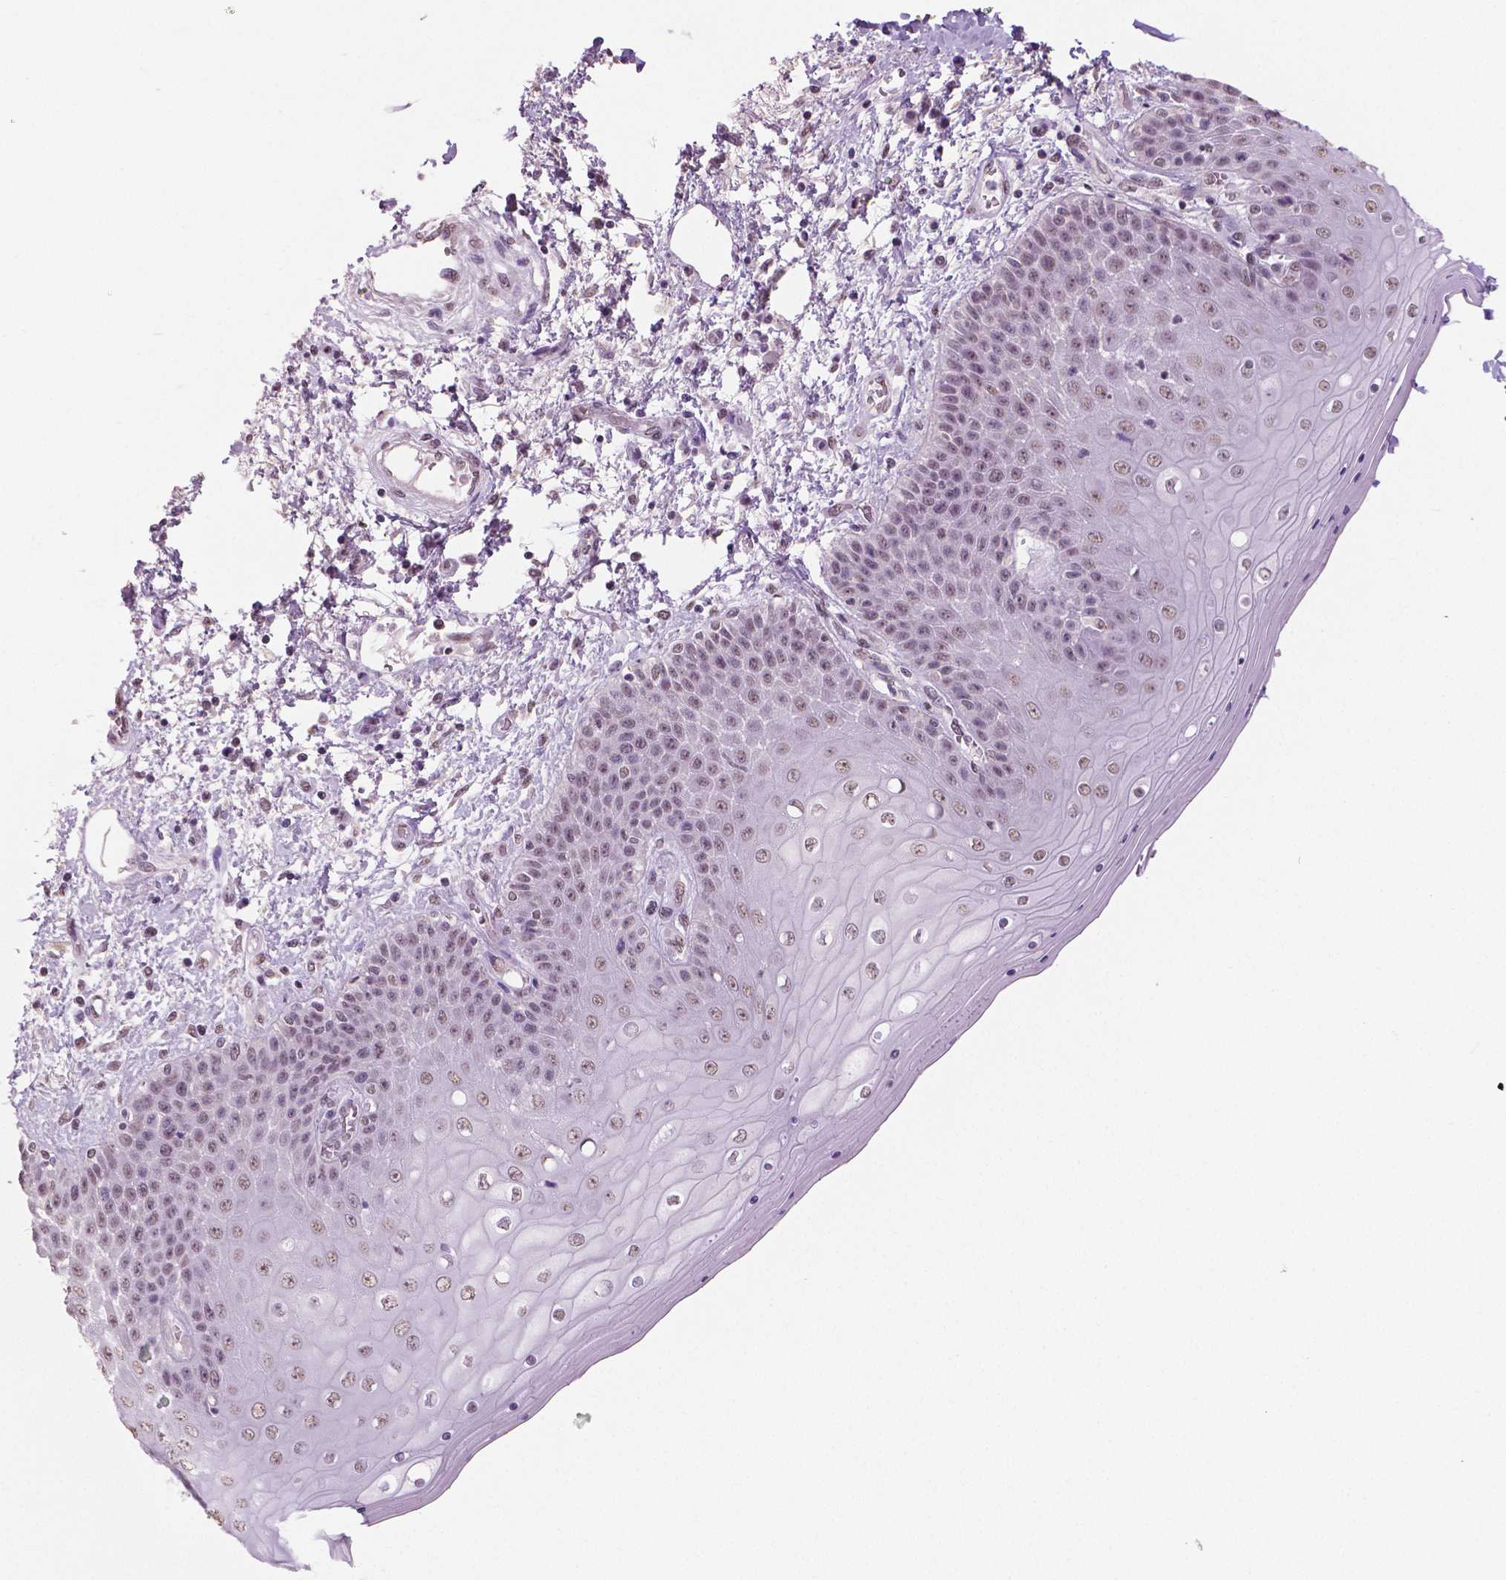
{"staining": {"intensity": "weak", "quantity": "25%-75%", "location": "nuclear"}, "tissue": "skin", "cell_type": "Epidermal cells", "image_type": "normal", "snomed": [{"axis": "morphology", "description": "Normal tissue, NOS"}, {"axis": "topography", "description": "Anal"}], "caption": "Protein staining of unremarkable skin exhibits weak nuclear positivity in approximately 25%-75% of epidermal cells. The staining is performed using DAB brown chromogen to label protein expression. The nuclei are counter-stained blue using hematoxylin.", "gene": "IGF2BP1", "patient": {"sex": "female", "age": 46}}